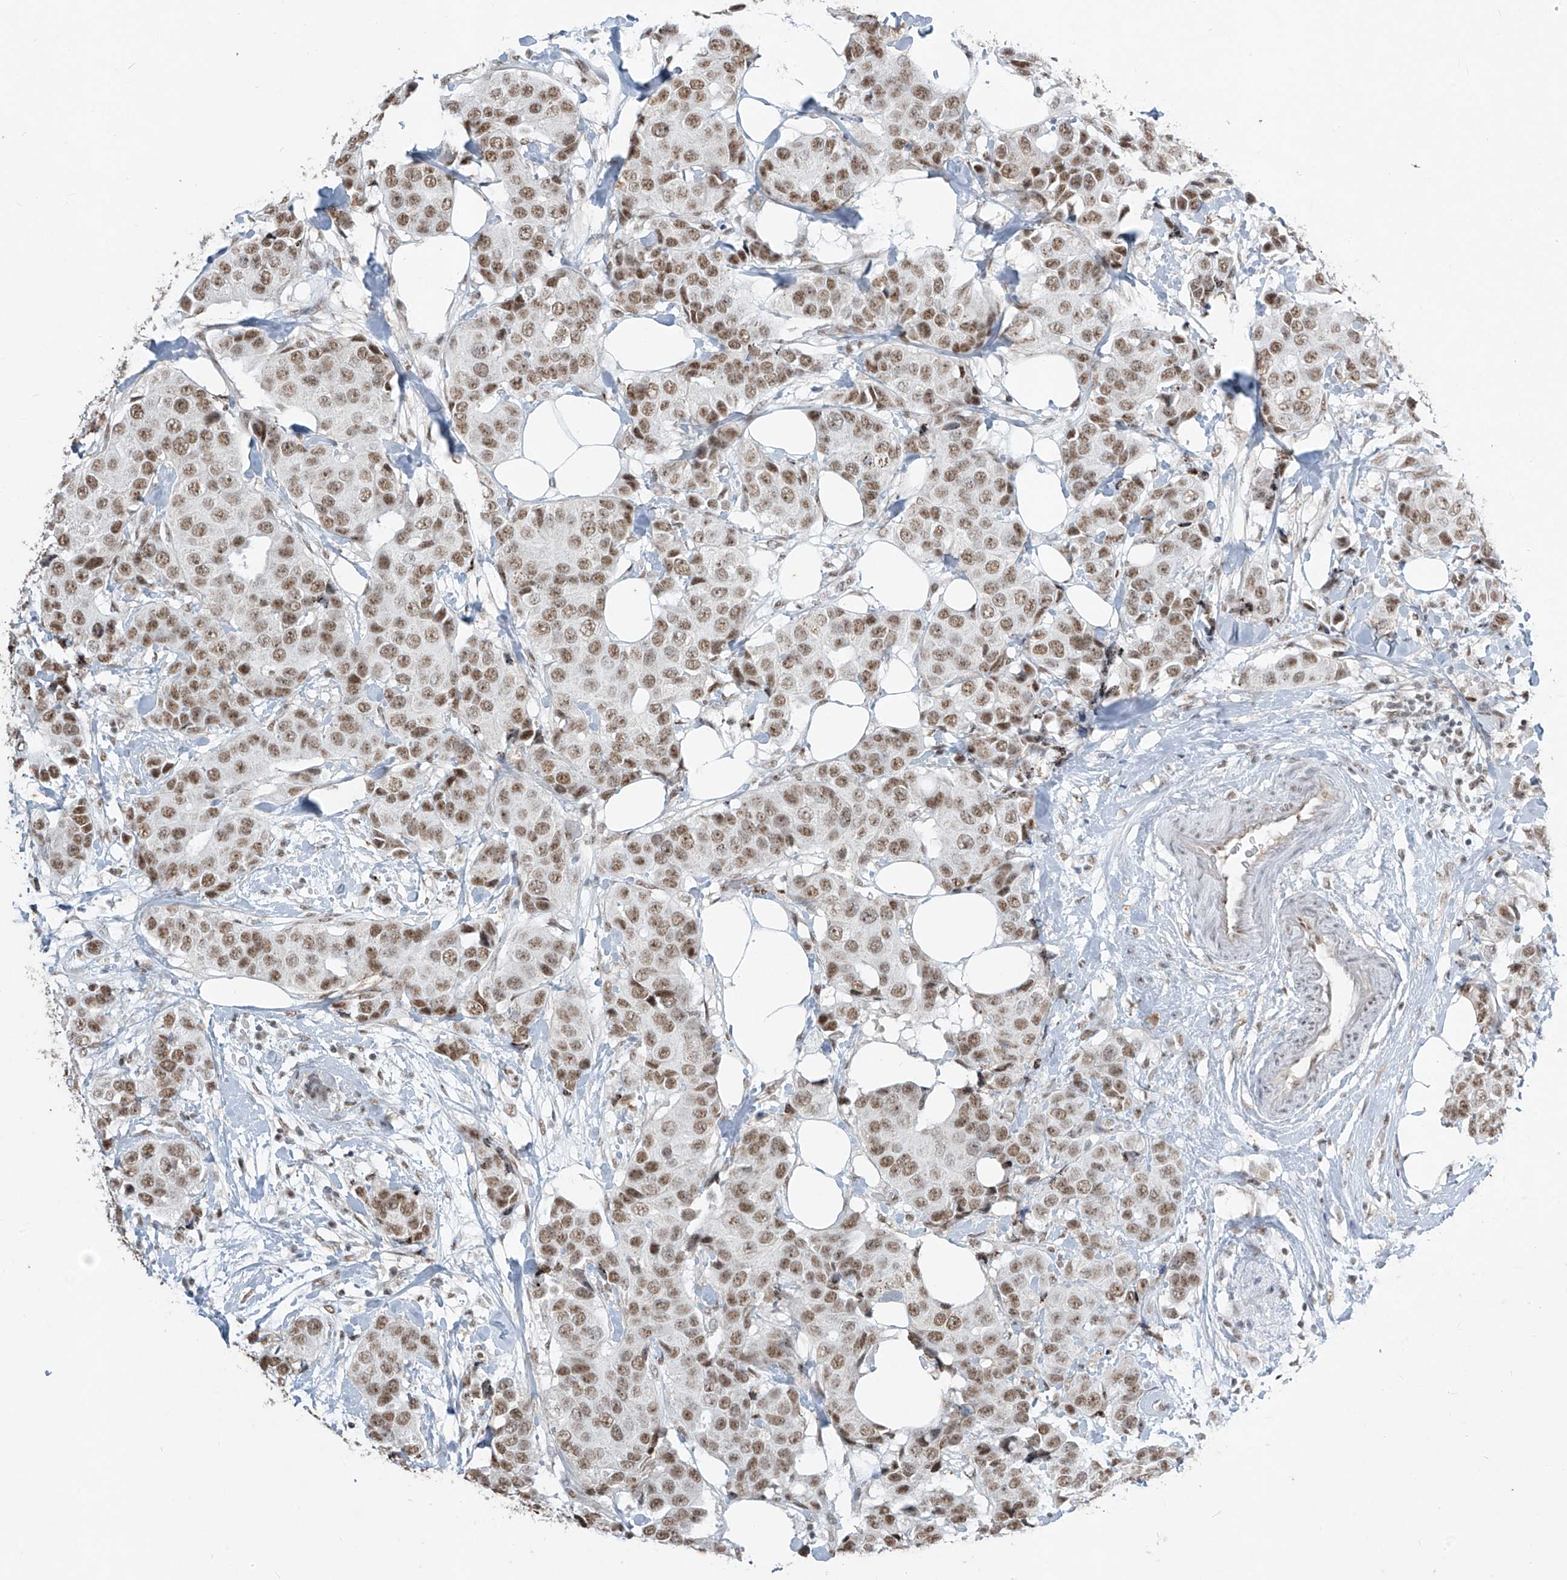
{"staining": {"intensity": "moderate", "quantity": ">75%", "location": "nuclear"}, "tissue": "breast cancer", "cell_type": "Tumor cells", "image_type": "cancer", "snomed": [{"axis": "morphology", "description": "Normal tissue, NOS"}, {"axis": "morphology", "description": "Duct carcinoma"}, {"axis": "topography", "description": "Breast"}], "caption": "Moderate nuclear positivity is identified in approximately >75% of tumor cells in breast infiltrating ductal carcinoma. The staining was performed using DAB to visualize the protein expression in brown, while the nuclei were stained in blue with hematoxylin (Magnification: 20x).", "gene": "TFEC", "patient": {"sex": "female", "age": 39}}